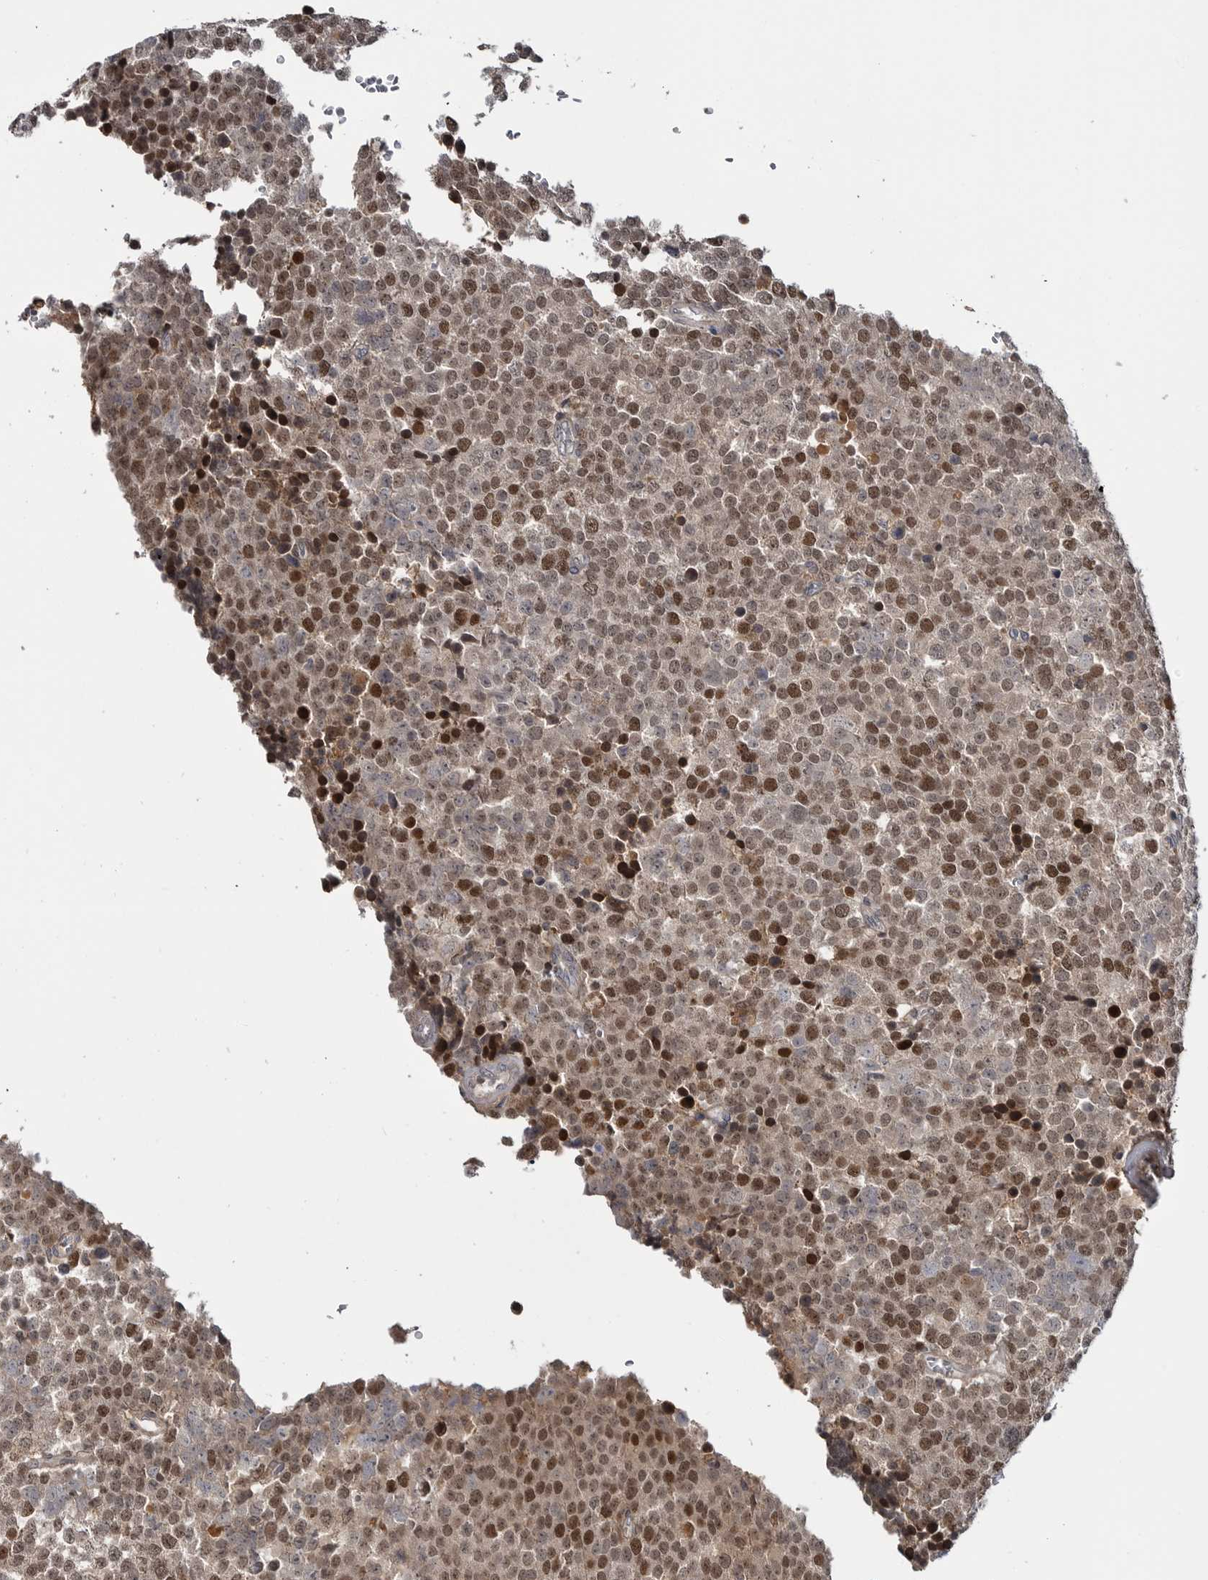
{"staining": {"intensity": "strong", "quantity": "25%-75%", "location": "nuclear"}, "tissue": "testis cancer", "cell_type": "Tumor cells", "image_type": "cancer", "snomed": [{"axis": "morphology", "description": "Seminoma, NOS"}, {"axis": "topography", "description": "Testis"}], "caption": "Brown immunohistochemical staining in human seminoma (testis) shows strong nuclear staining in approximately 25%-75% of tumor cells. The staining was performed using DAB (3,3'-diaminobenzidine), with brown indicating positive protein expression. Nuclei are stained blue with hematoxylin.", "gene": "ZNF277", "patient": {"sex": "male", "age": 71}}